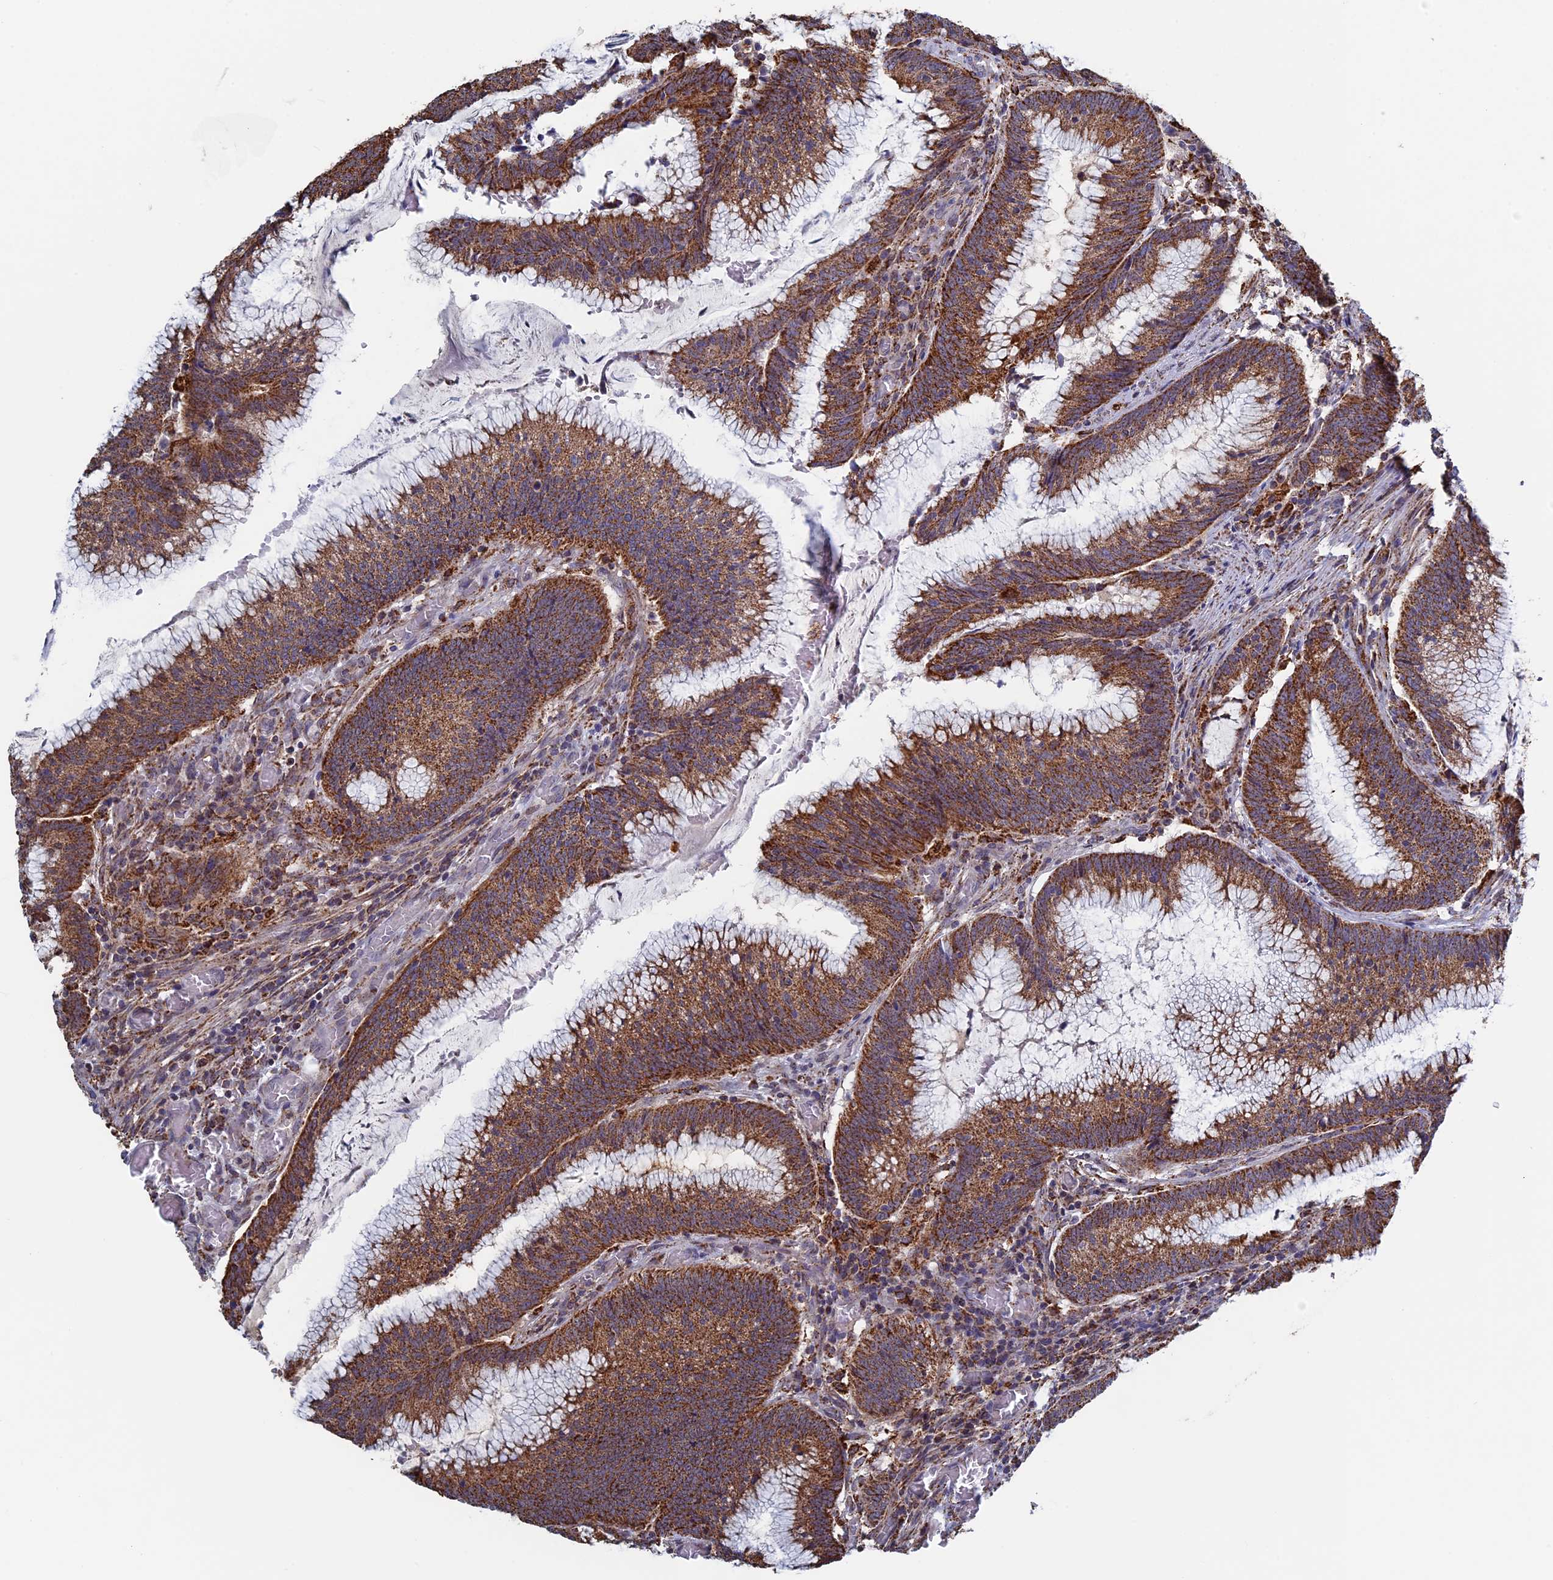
{"staining": {"intensity": "moderate", "quantity": ">75%", "location": "cytoplasmic/membranous"}, "tissue": "colorectal cancer", "cell_type": "Tumor cells", "image_type": "cancer", "snomed": [{"axis": "morphology", "description": "Adenocarcinoma, NOS"}, {"axis": "topography", "description": "Rectum"}], "caption": "Immunohistochemical staining of human colorectal adenocarcinoma demonstrates moderate cytoplasmic/membranous protein positivity in approximately >75% of tumor cells.", "gene": "SEC24D", "patient": {"sex": "female", "age": 77}}